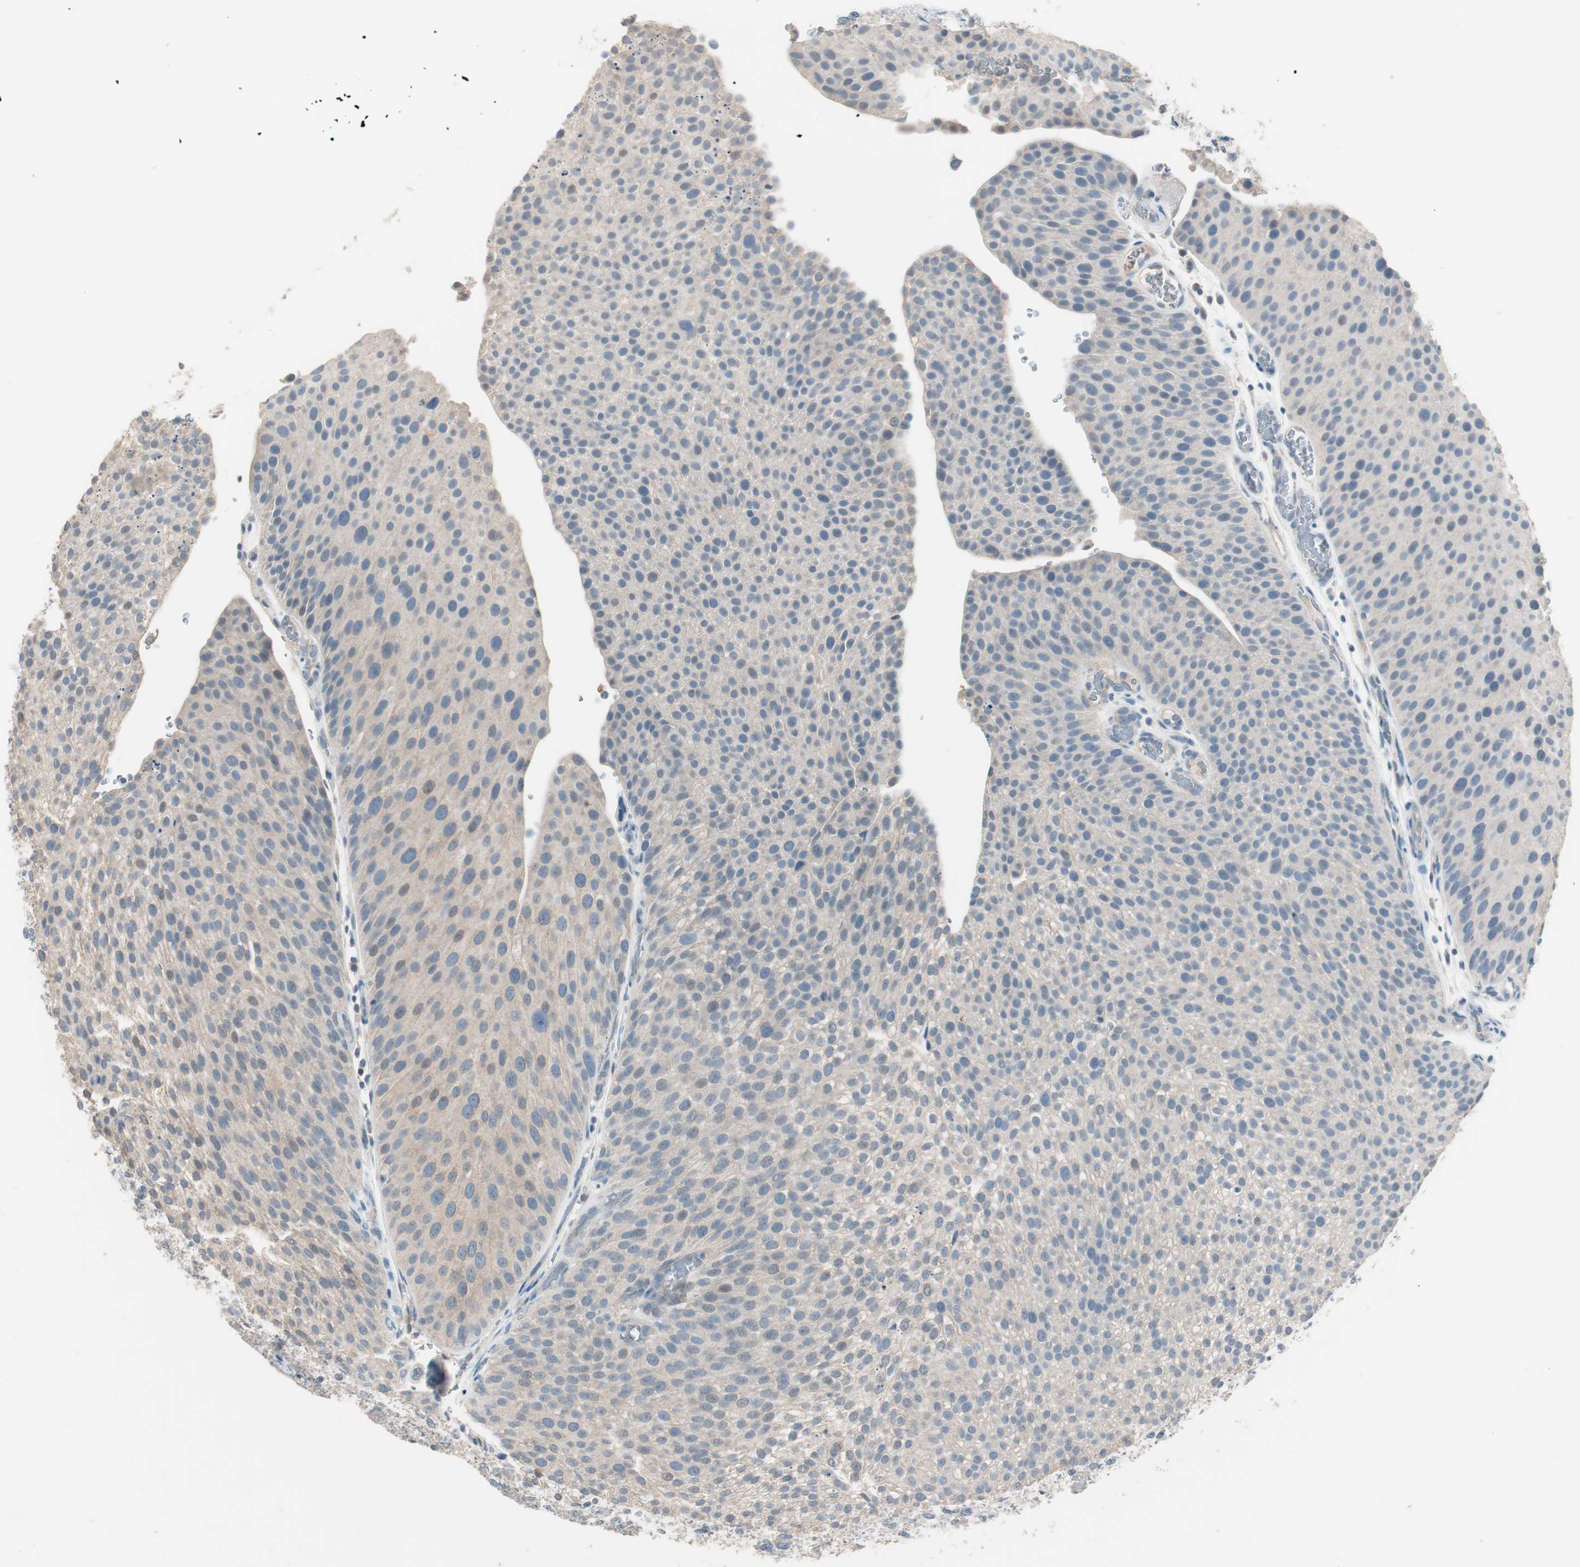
{"staining": {"intensity": "weak", "quantity": "25%-75%", "location": "cytoplasmic/membranous"}, "tissue": "urothelial cancer", "cell_type": "Tumor cells", "image_type": "cancer", "snomed": [{"axis": "morphology", "description": "Urothelial carcinoma, Low grade"}, {"axis": "topography", "description": "Smooth muscle"}, {"axis": "topography", "description": "Urinary bladder"}], "caption": "Tumor cells reveal weak cytoplasmic/membranous expression in approximately 25%-75% of cells in low-grade urothelial carcinoma.", "gene": "KHK", "patient": {"sex": "male", "age": 60}}